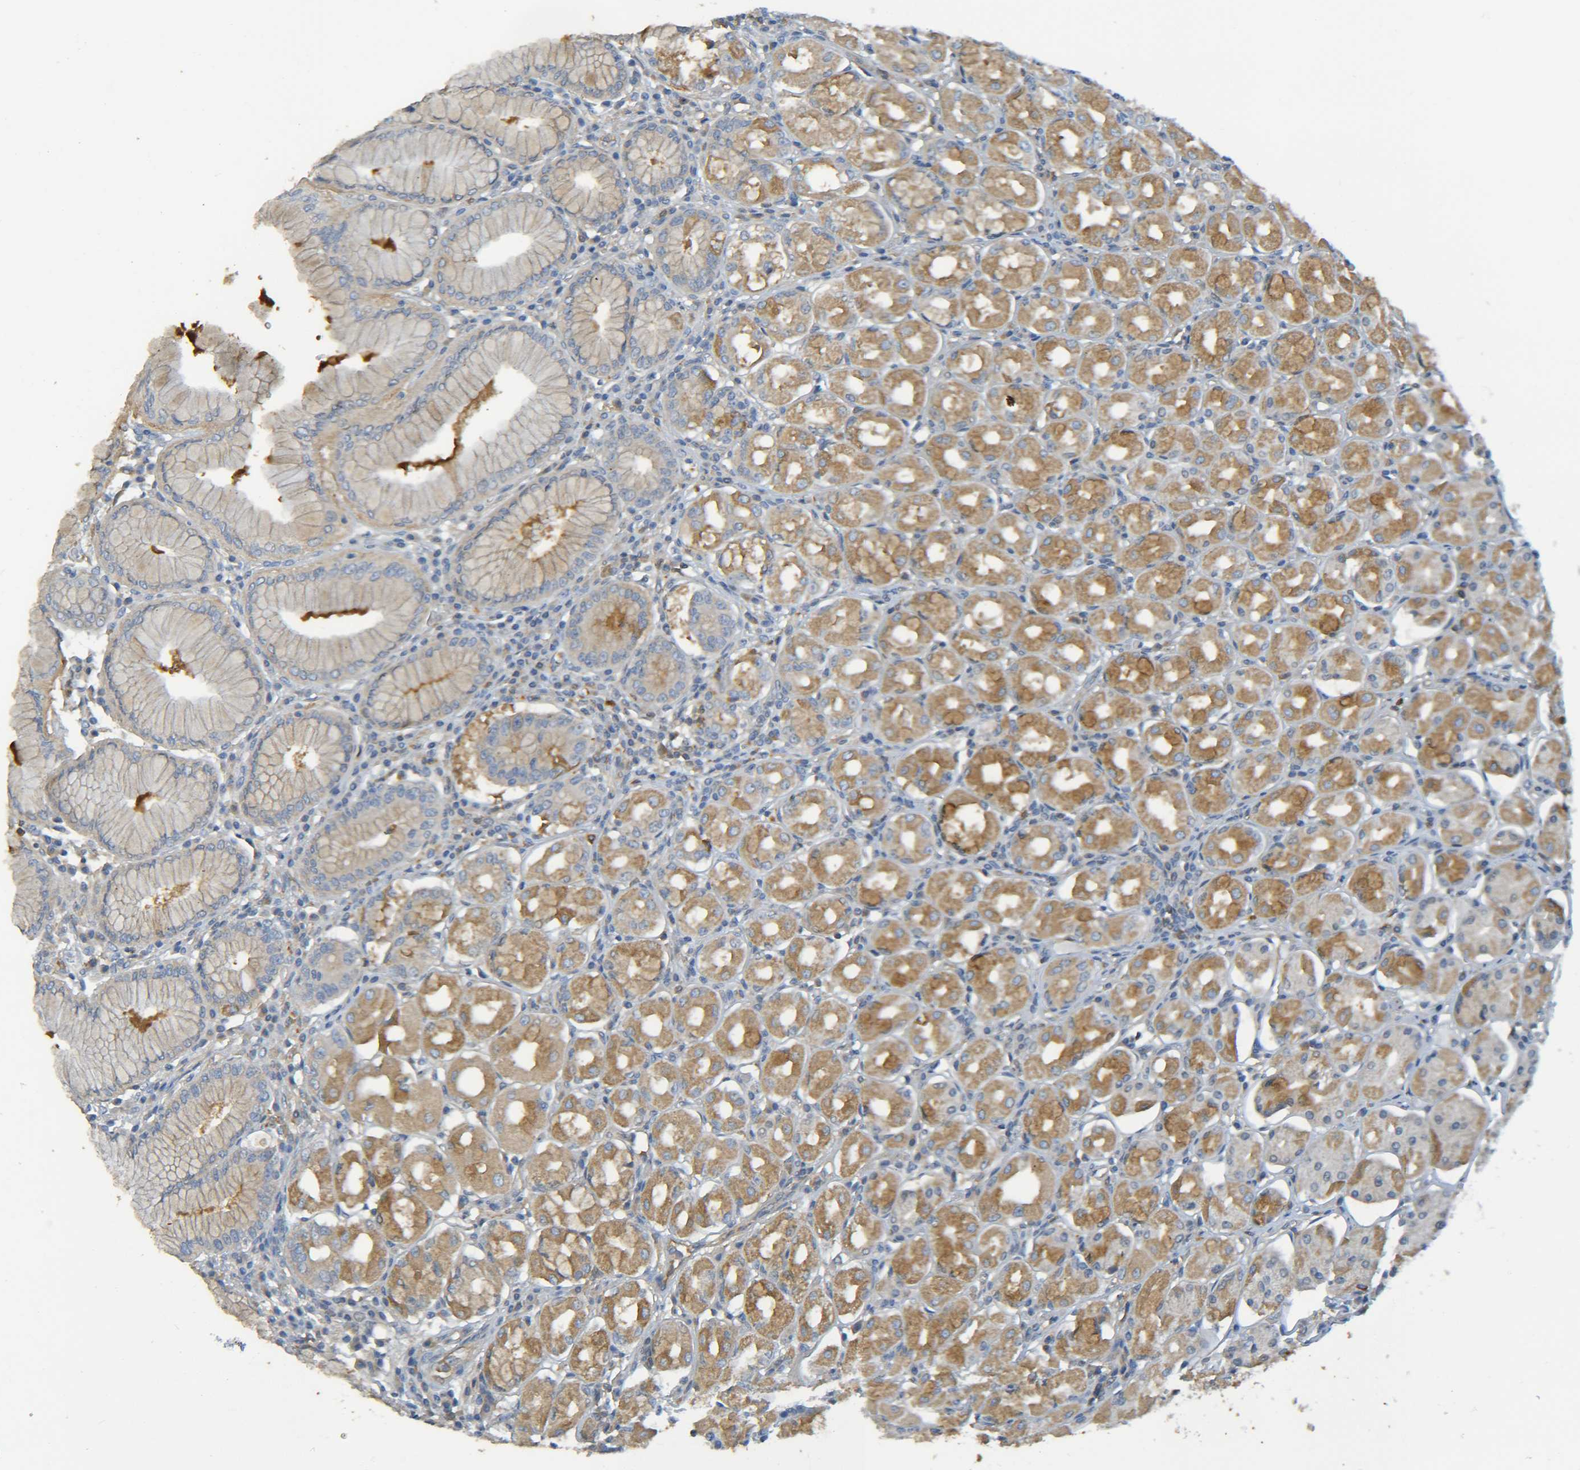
{"staining": {"intensity": "moderate", "quantity": ">75%", "location": "cytoplasmic/membranous"}, "tissue": "stomach", "cell_type": "Glandular cells", "image_type": "normal", "snomed": [{"axis": "morphology", "description": "Normal tissue, NOS"}, {"axis": "topography", "description": "Stomach"}, {"axis": "topography", "description": "Stomach, lower"}], "caption": "The micrograph shows staining of unremarkable stomach, revealing moderate cytoplasmic/membranous protein expression (brown color) within glandular cells. (Brightfield microscopy of DAB IHC at high magnification).", "gene": "C1QA", "patient": {"sex": "female", "age": 56}}